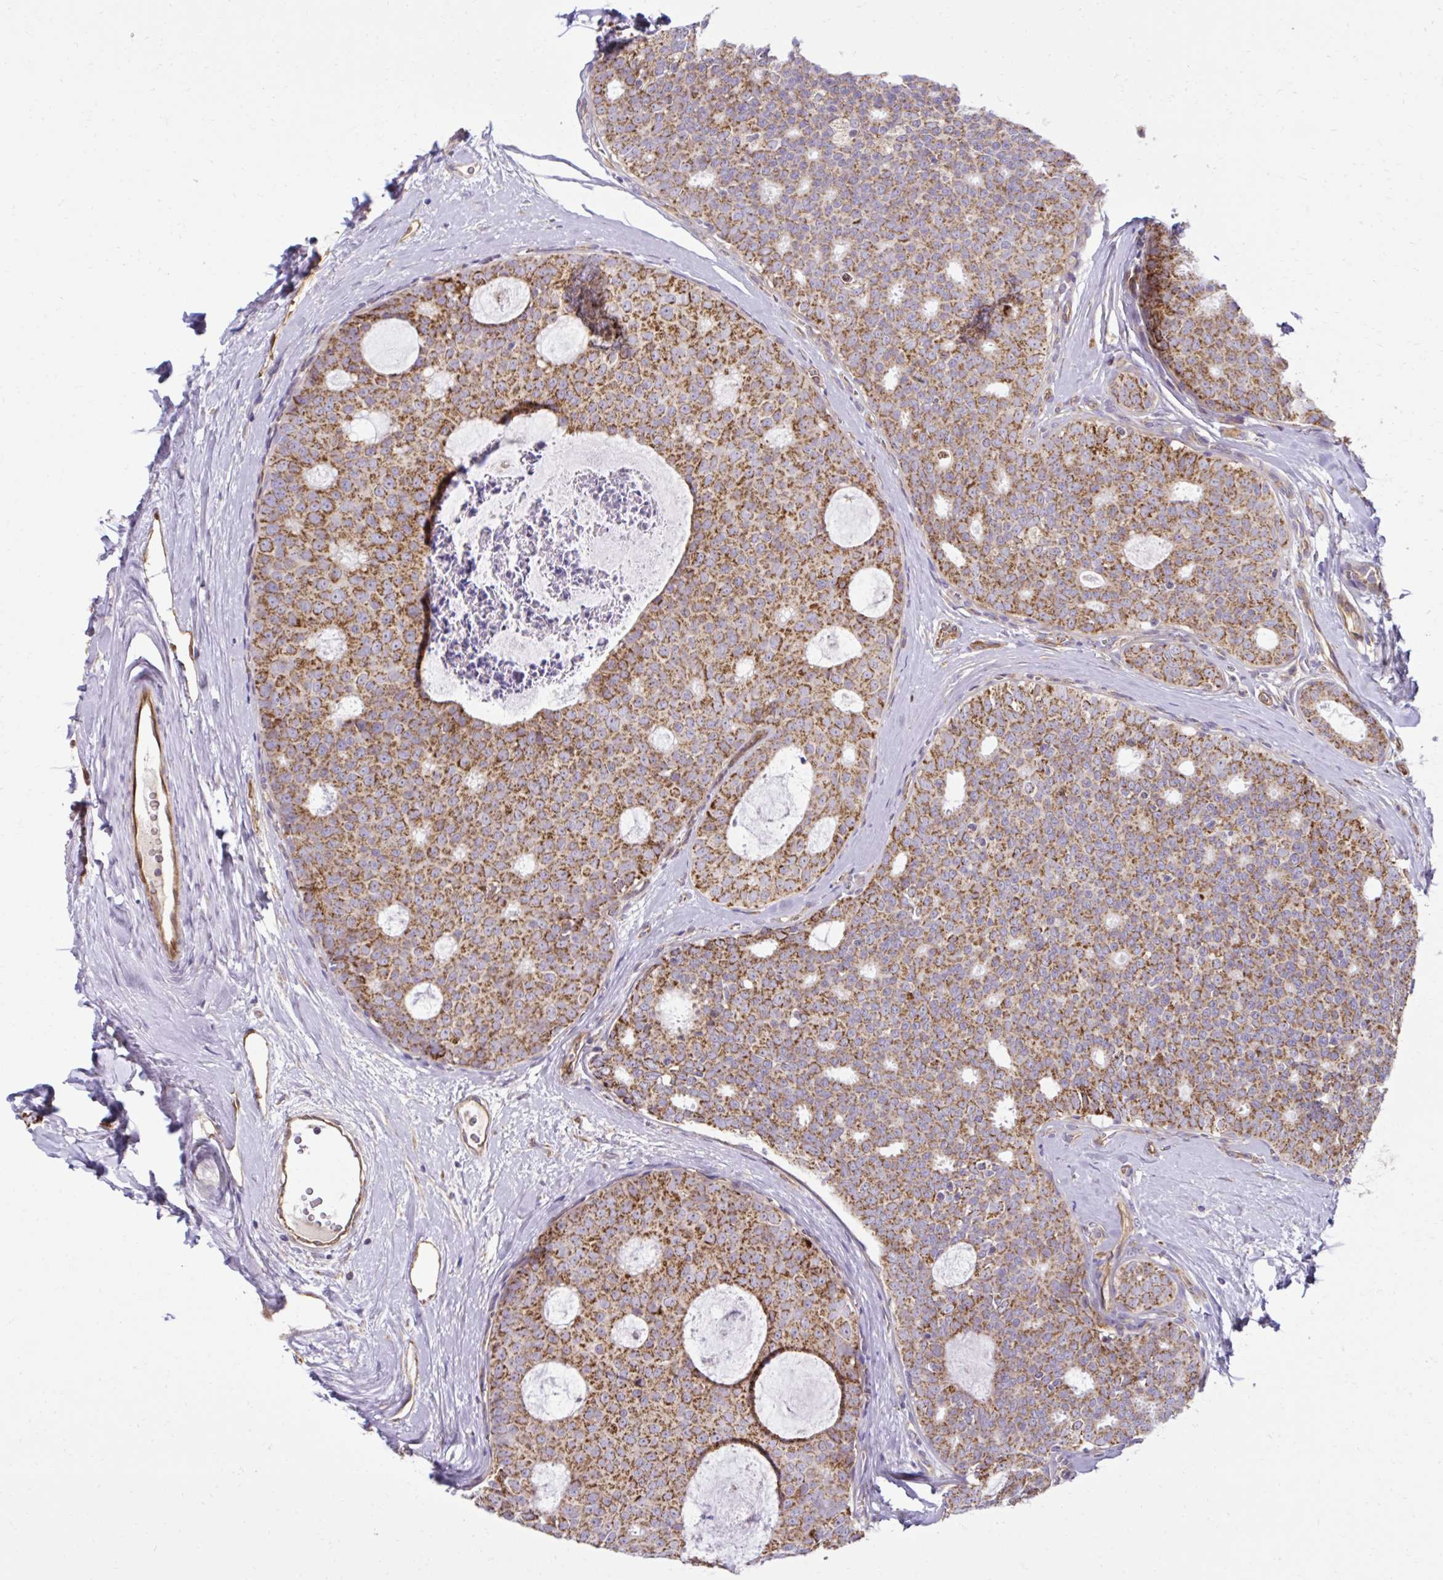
{"staining": {"intensity": "moderate", "quantity": ">75%", "location": "cytoplasmic/membranous"}, "tissue": "breast cancer", "cell_type": "Tumor cells", "image_type": "cancer", "snomed": [{"axis": "morphology", "description": "Duct carcinoma"}, {"axis": "topography", "description": "Breast"}], "caption": "Breast cancer stained with immunohistochemistry (IHC) demonstrates moderate cytoplasmic/membranous expression in approximately >75% of tumor cells. Using DAB (brown) and hematoxylin (blue) stains, captured at high magnification using brightfield microscopy.", "gene": "LIMS1", "patient": {"sex": "female", "age": 45}}